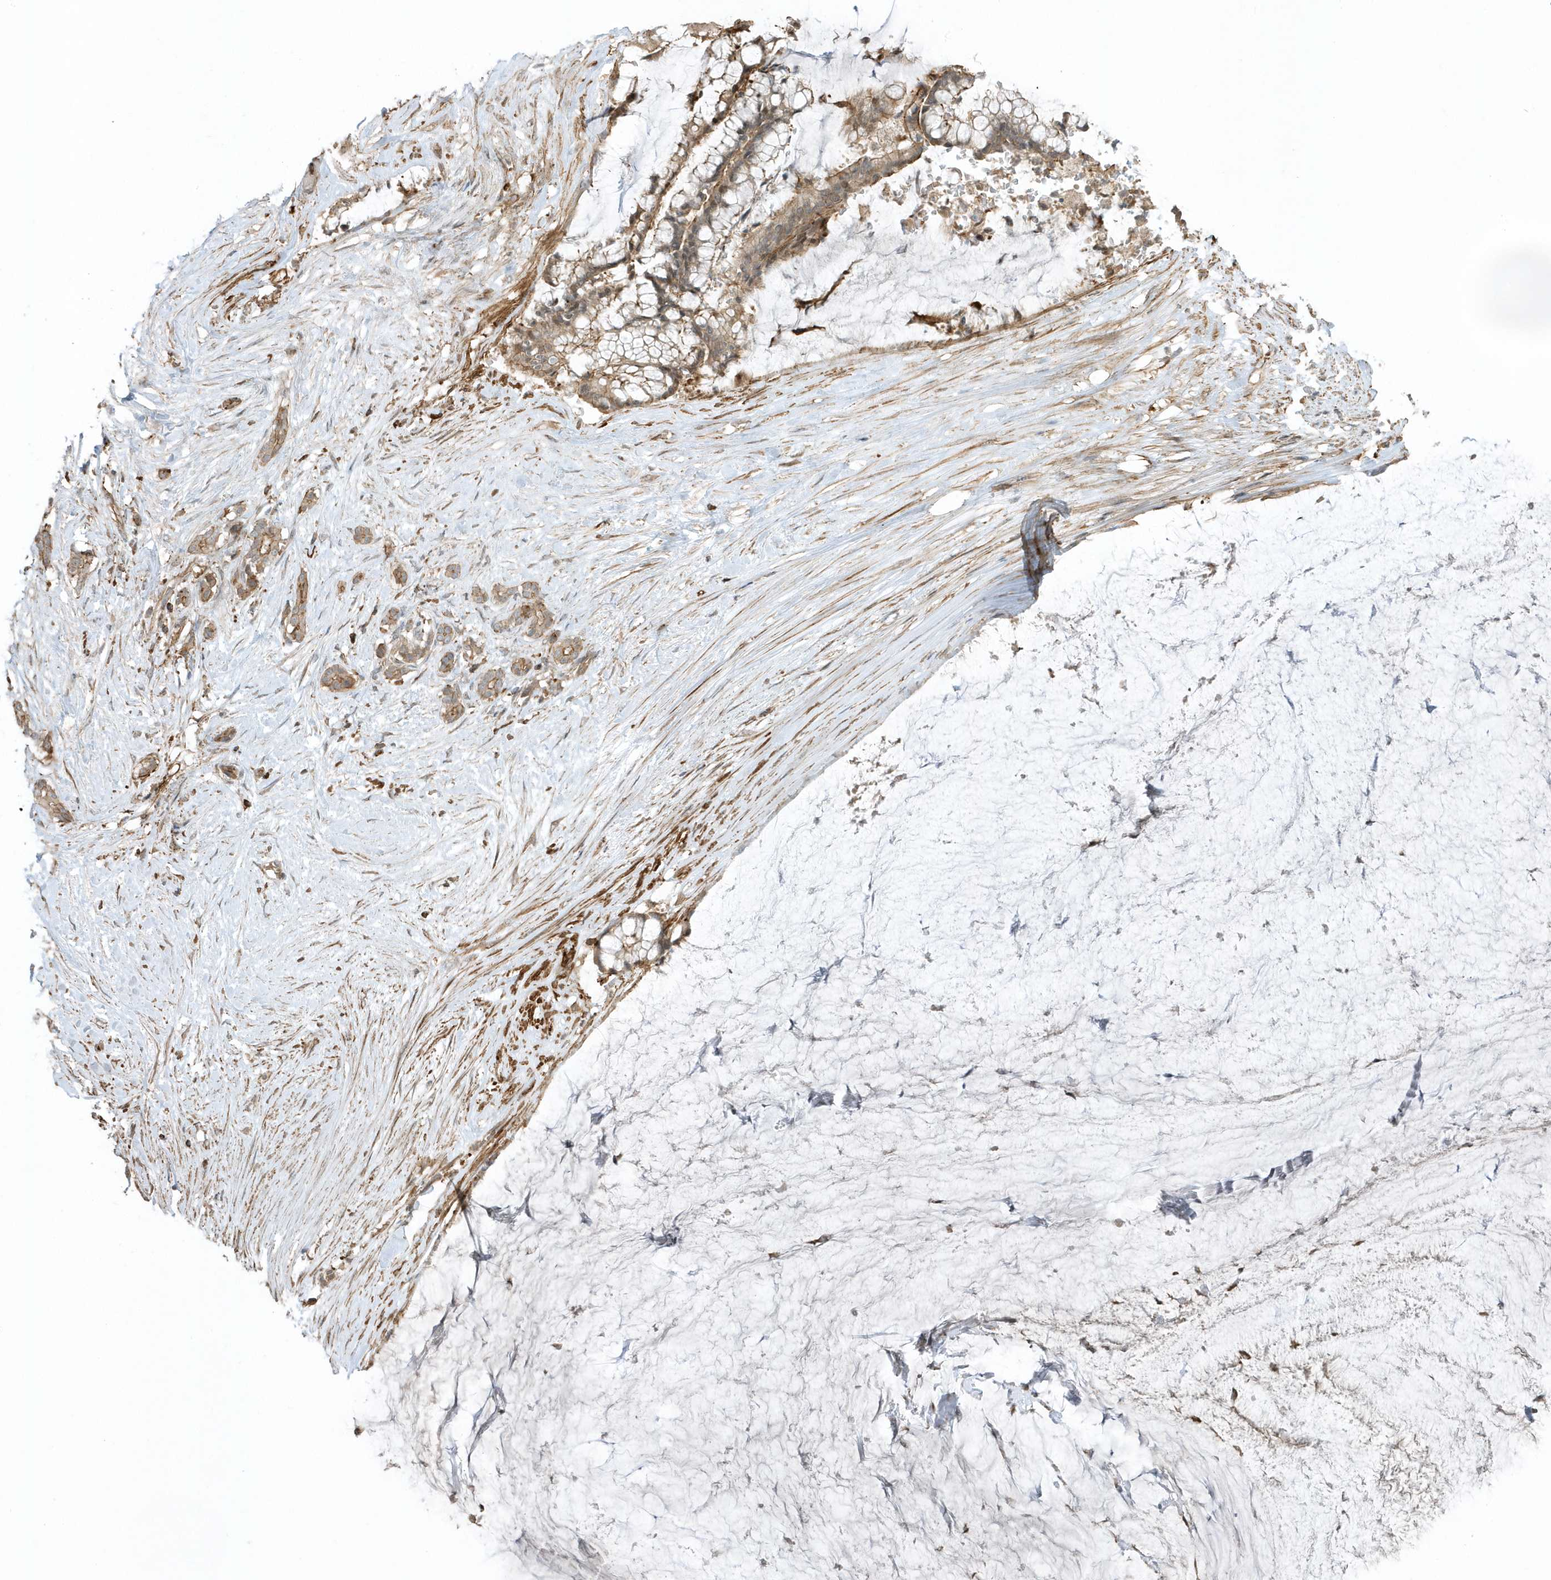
{"staining": {"intensity": "weak", "quantity": ">75%", "location": "cytoplasmic/membranous"}, "tissue": "pancreatic cancer", "cell_type": "Tumor cells", "image_type": "cancer", "snomed": [{"axis": "morphology", "description": "Adenocarcinoma, NOS"}, {"axis": "topography", "description": "Pancreas"}], "caption": "Human adenocarcinoma (pancreatic) stained with a brown dye shows weak cytoplasmic/membranous positive positivity in about >75% of tumor cells.", "gene": "ZBTB8A", "patient": {"sex": "male", "age": 41}}